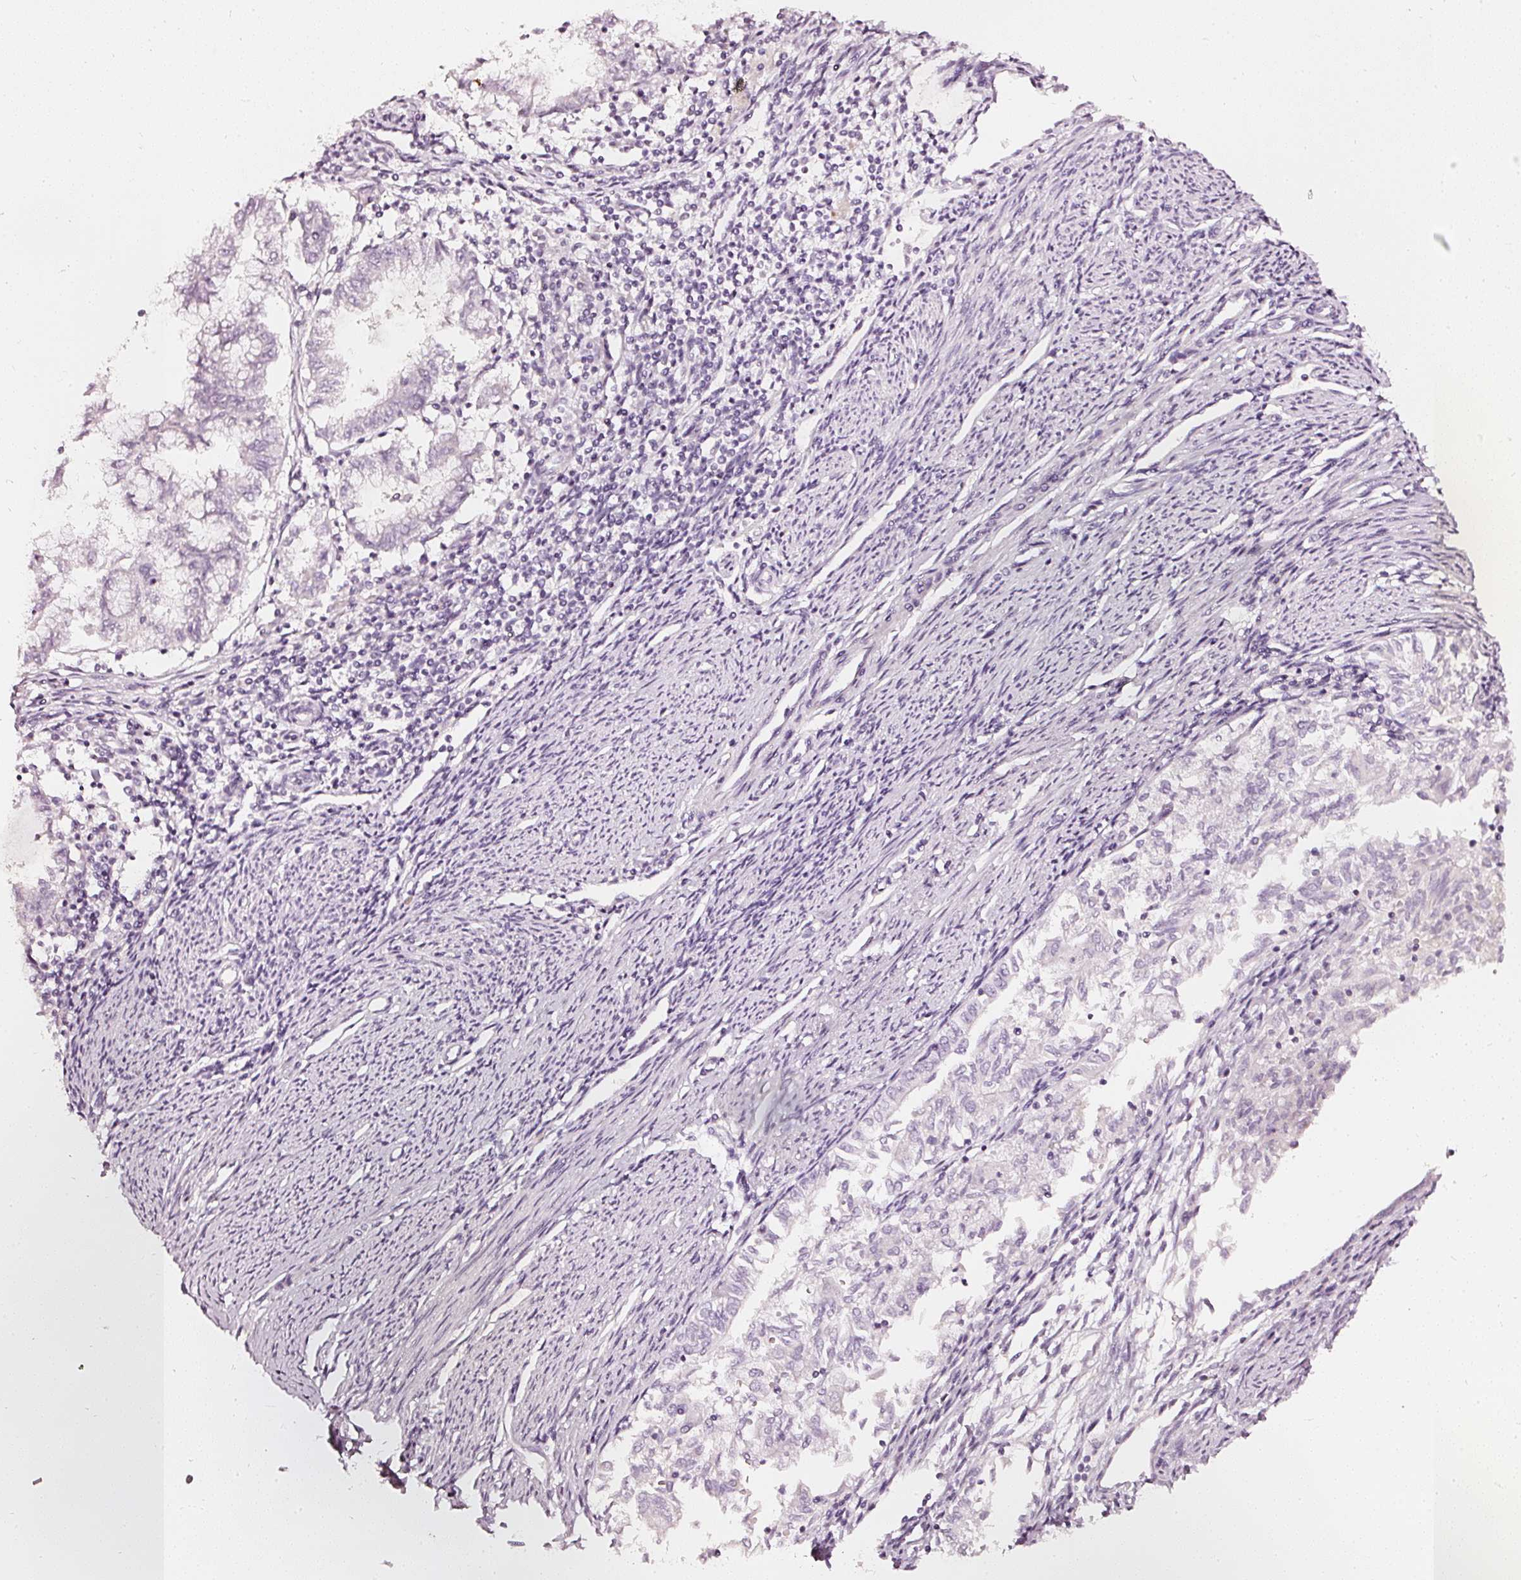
{"staining": {"intensity": "negative", "quantity": "none", "location": "none"}, "tissue": "endometrial cancer", "cell_type": "Tumor cells", "image_type": "cancer", "snomed": [{"axis": "morphology", "description": "Adenocarcinoma, NOS"}, {"axis": "topography", "description": "Endometrium"}], "caption": "The immunohistochemistry histopathology image has no significant staining in tumor cells of endometrial cancer (adenocarcinoma) tissue.", "gene": "CNP", "patient": {"sex": "female", "age": 79}}